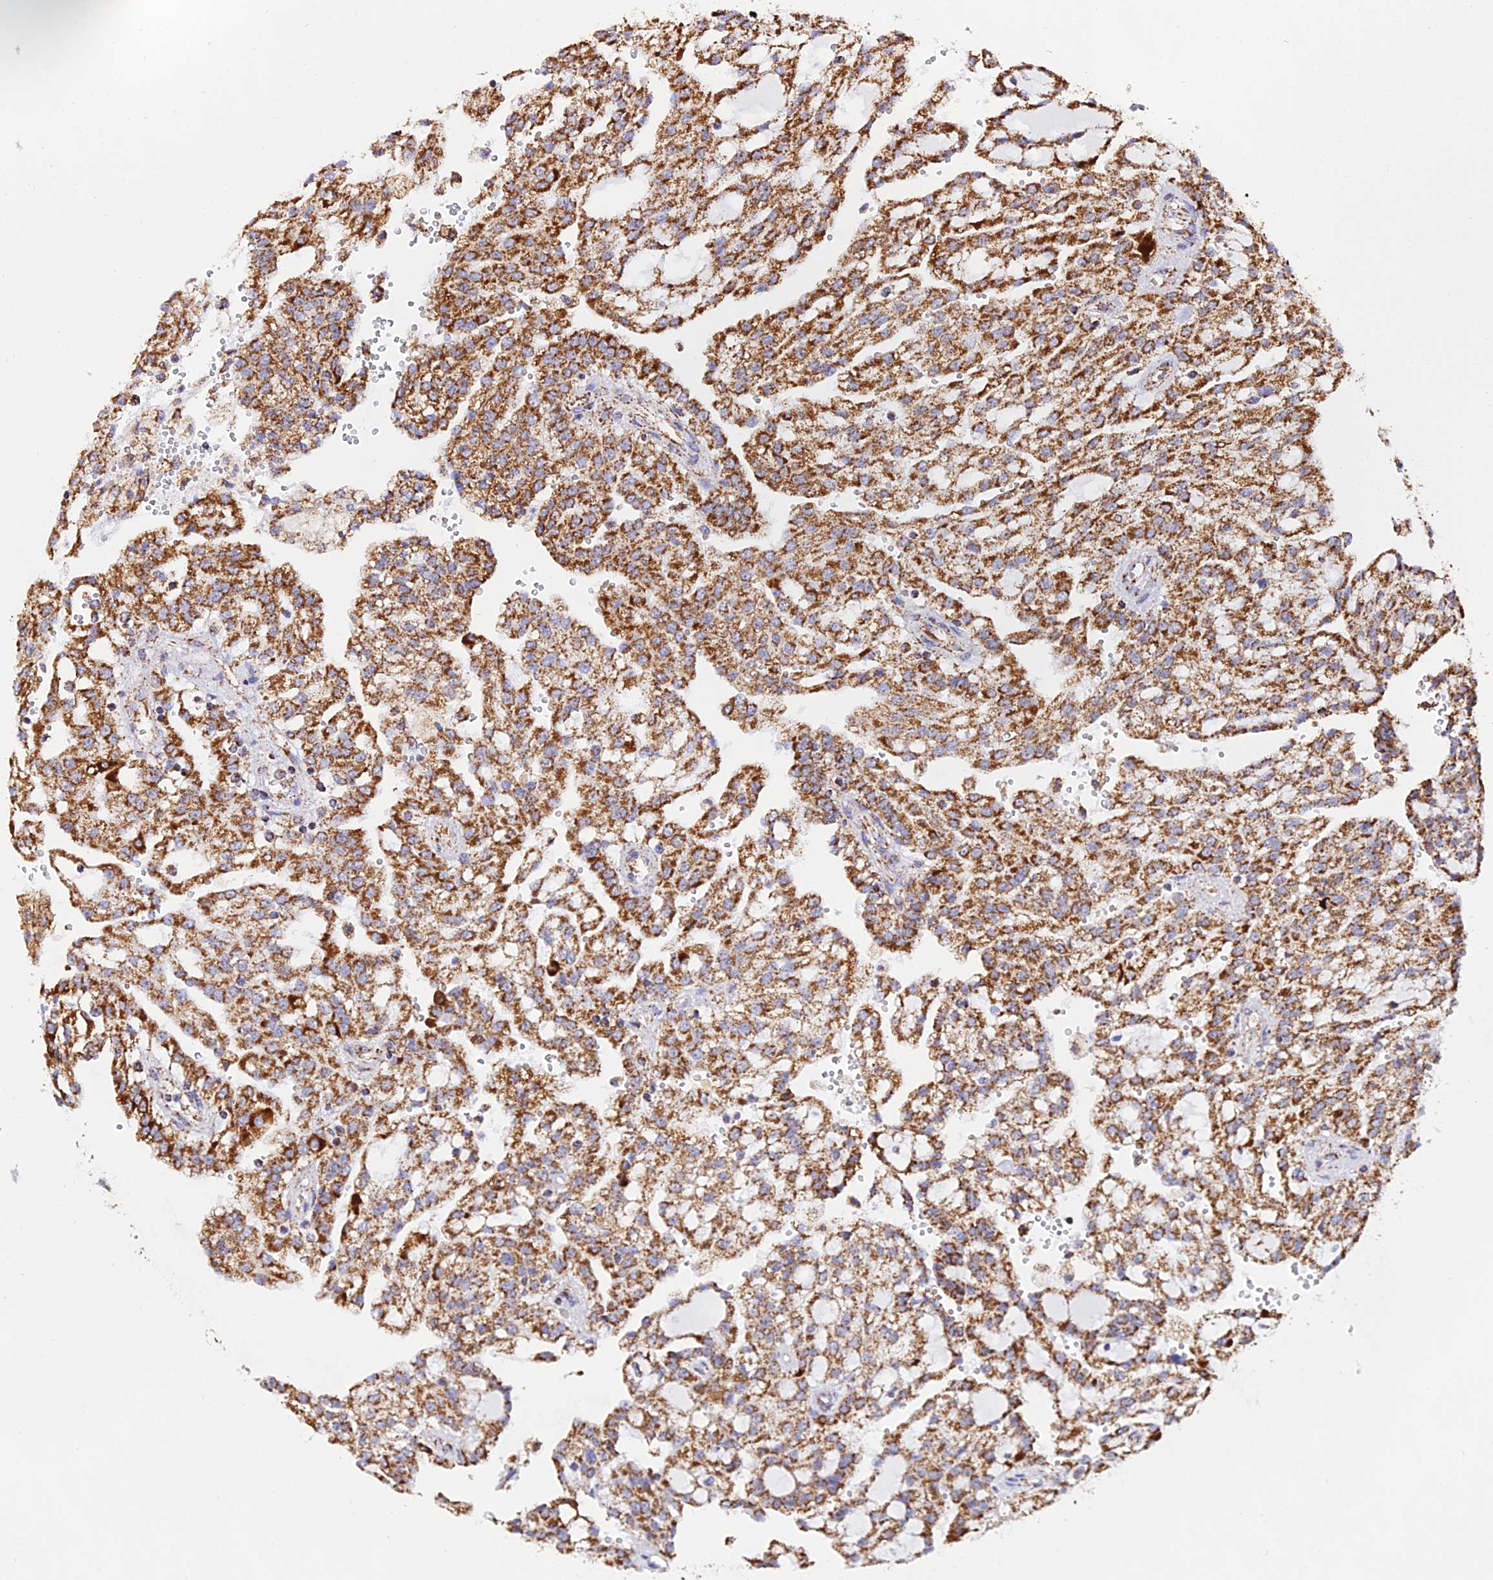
{"staining": {"intensity": "moderate", "quantity": ">75%", "location": "cytoplasmic/membranous"}, "tissue": "renal cancer", "cell_type": "Tumor cells", "image_type": "cancer", "snomed": [{"axis": "morphology", "description": "Adenocarcinoma, NOS"}, {"axis": "topography", "description": "Kidney"}], "caption": "Renal adenocarcinoma stained with a brown dye shows moderate cytoplasmic/membranous positive staining in about >75% of tumor cells.", "gene": "ATP5PD", "patient": {"sex": "male", "age": 63}}